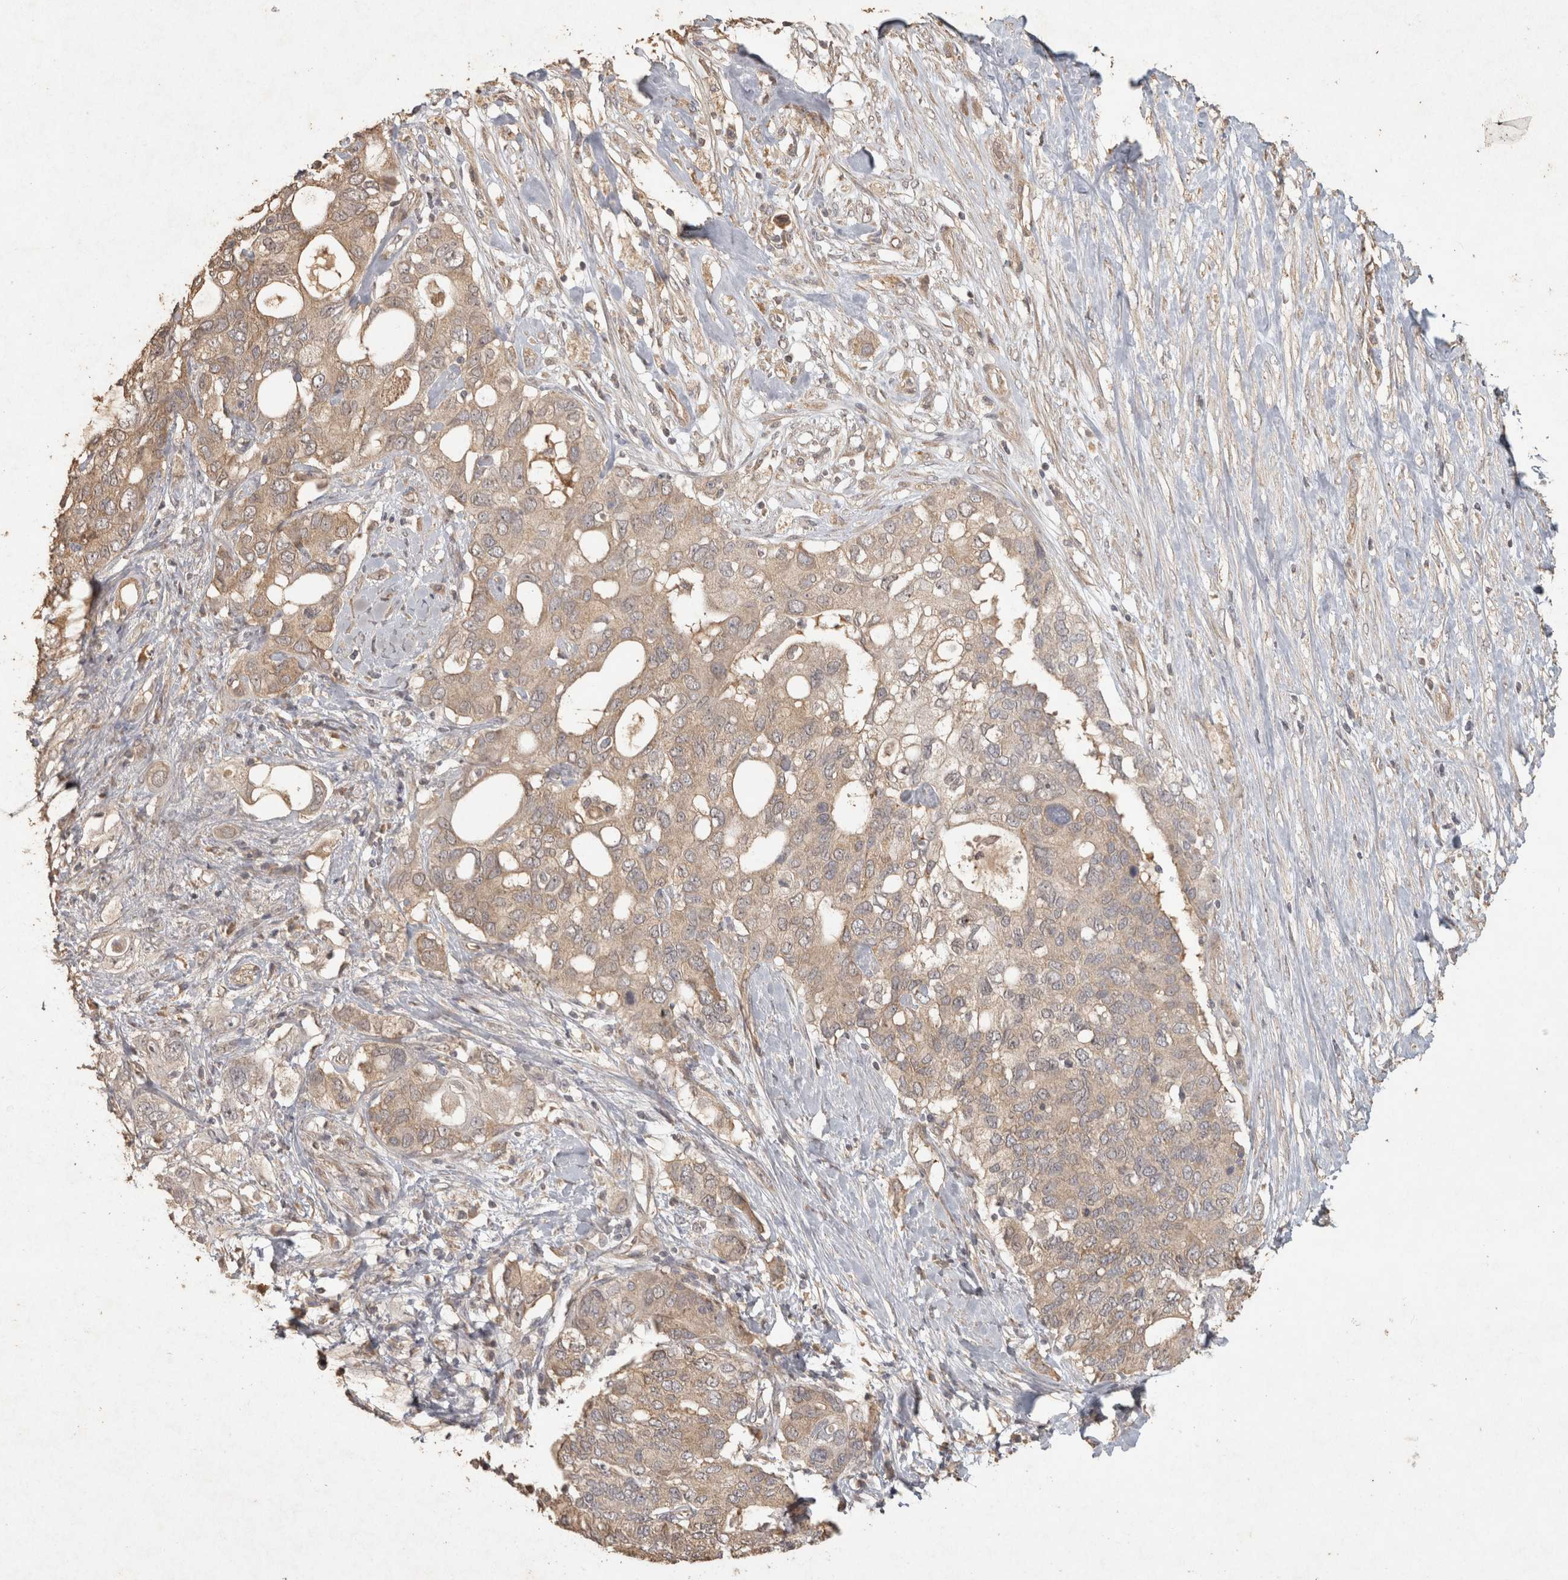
{"staining": {"intensity": "weak", "quantity": ">75%", "location": "cytoplasmic/membranous"}, "tissue": "pancreatic cancer", "cell_type": "Tumor cells", "image_type": "cancer", "snomed": [{"axis": "morphology", "description": "Adenocarcinoma, NOS"}, {"axis": "topography", "description": "Pancreas"}], "caption": "Pancreatic adenocarcinoma stained with a brown dye displays weak cytoplasmic/membranous positive positivity in approximately >75% of tumor cells.", "gene": "OSTN", "patient": {"sex": "female", "age": 56}}